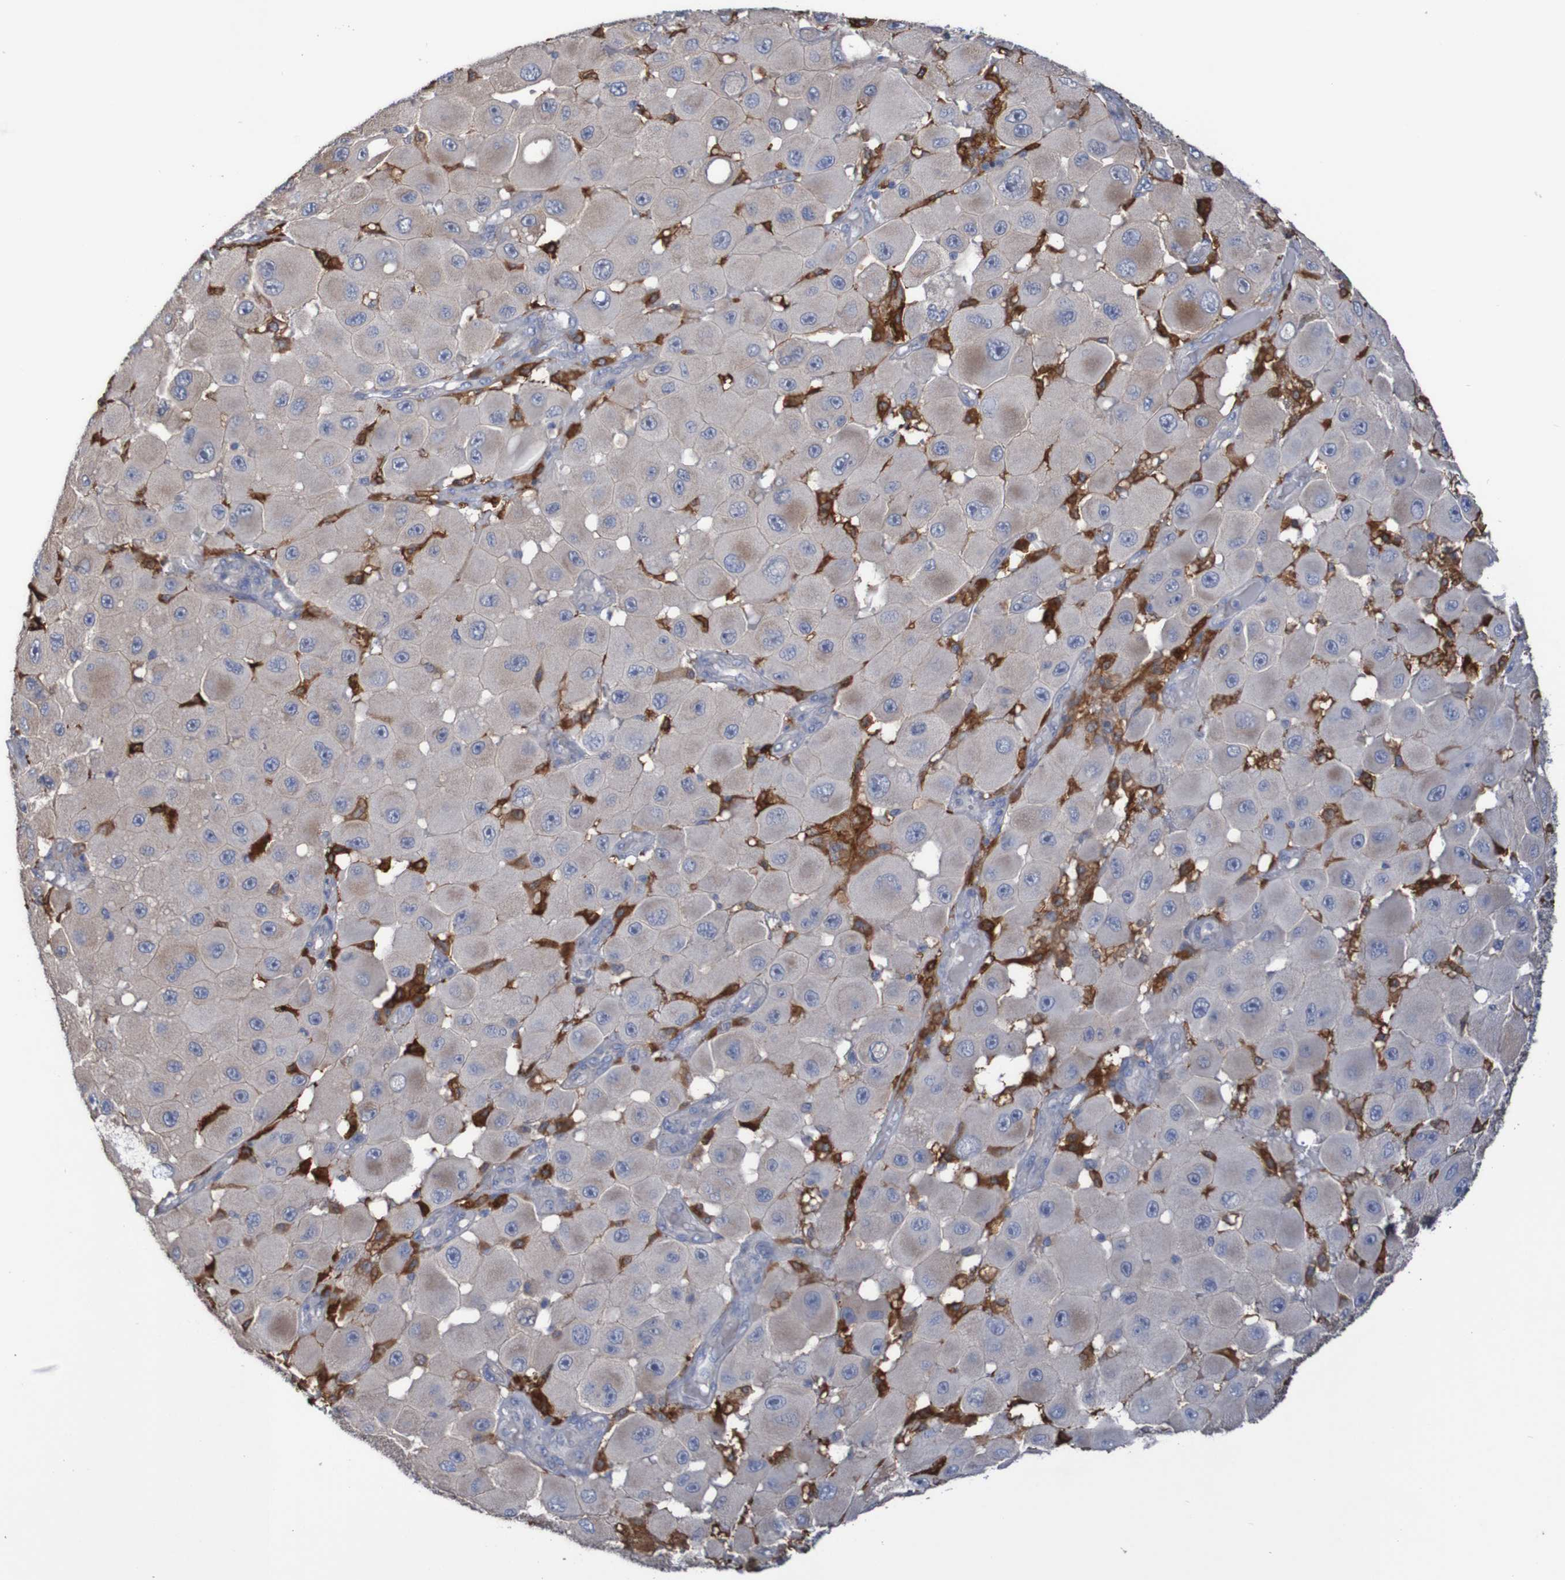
{"staining": {"intensity": "weak", "quantity": "<25%", "location": "cytoplasmic/membranous"}, "tissue": "melanoma", "cell_type": "Tumor cells", "image_type": "cancer", "snomed": [{"axis": "morphology", "description": "Malignant melanoma, NOS"}, {"axis": "topography", "description": "Skin"}], "caption": "The immunohistochemistry (IHC) image has no significant expression in tumor cells of malignant melanoma tissue.", "gene": "PHYH", "patient": {"sex": "female", "age": 81}}